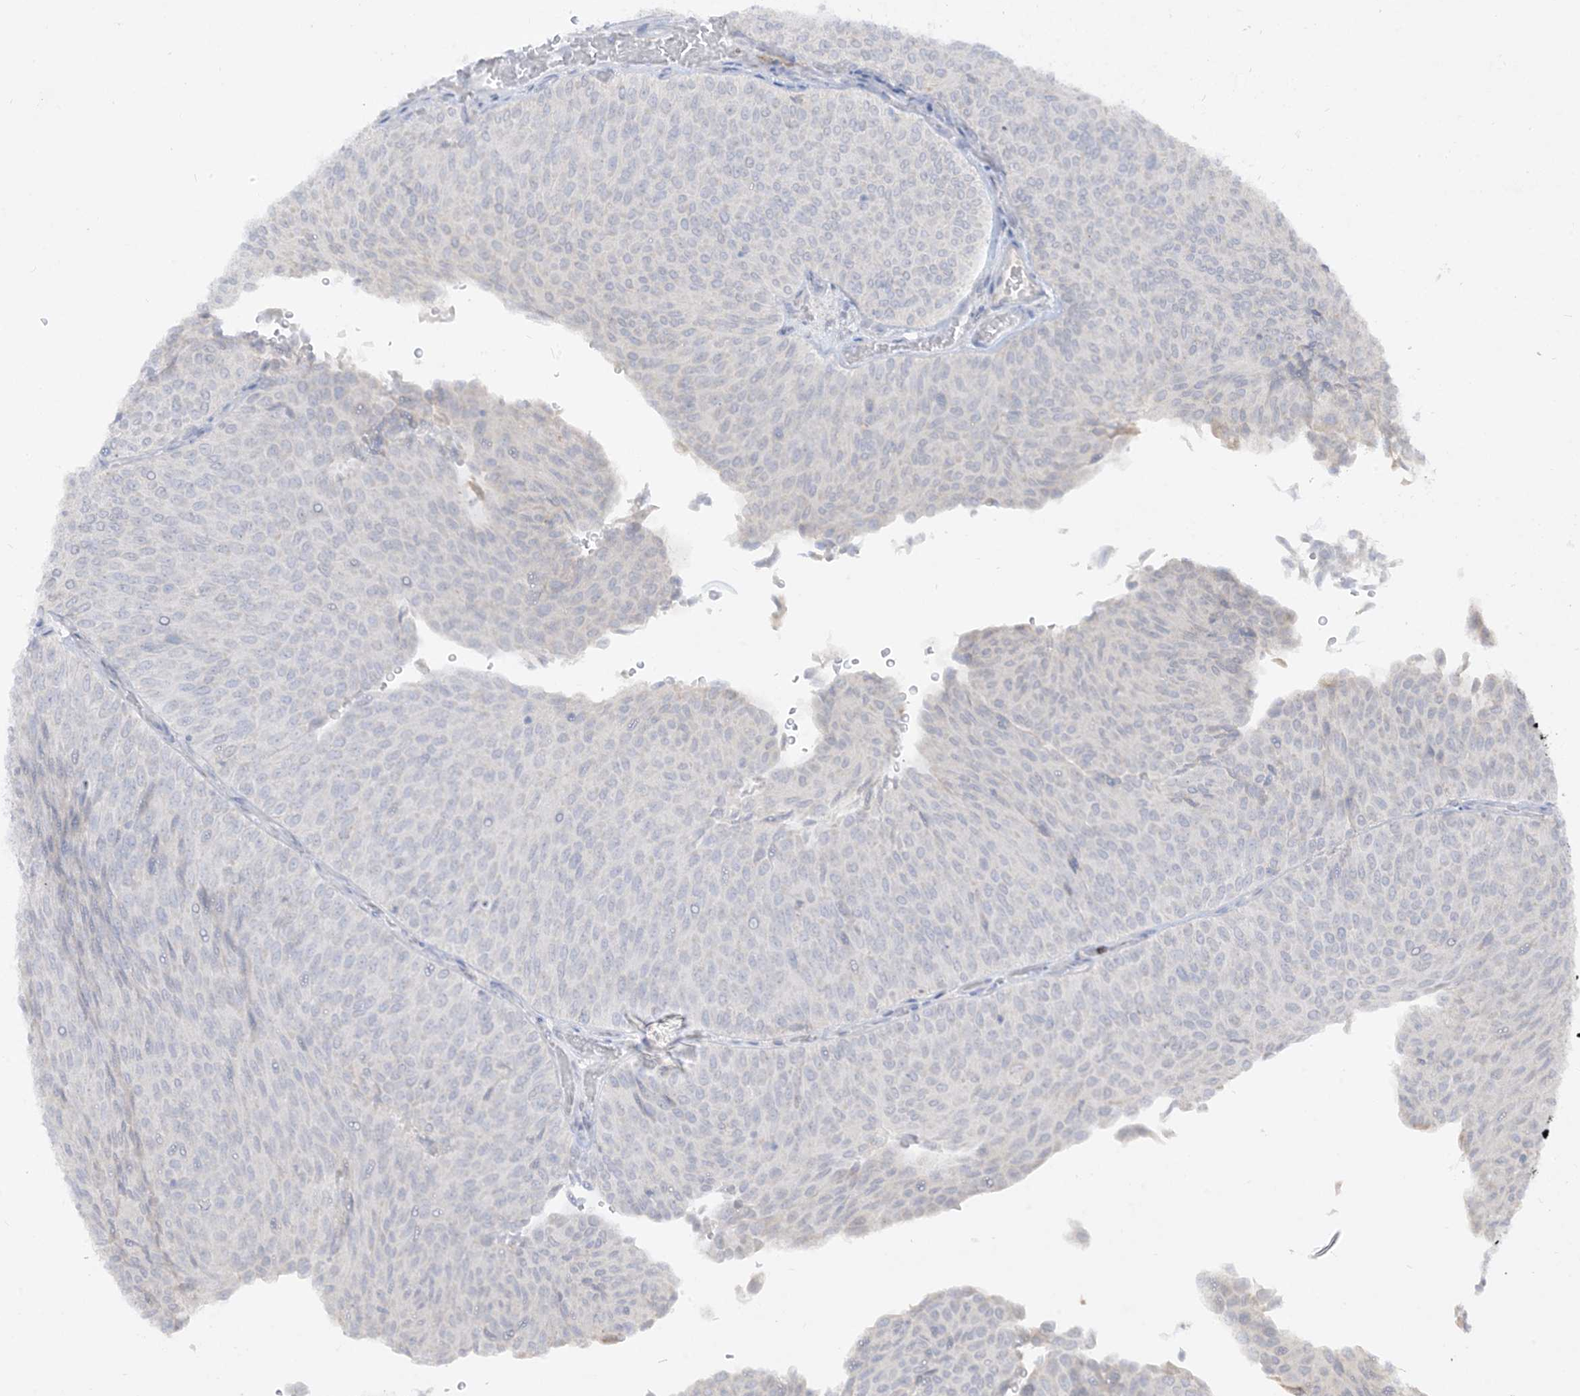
{"staining": {"intensity": "negative", "quantity": "none", "location": "none"}, "tissue": "urothelial cancer", "cell_type": "Tumor cells", "image_type": "cancer", "snomed": [{"axis": "morphology", "description": "Urothelial carcinoma, Low grade"}, {"axis": "topography", "description": "Urinary bladder"}], "caption": "Human low-grade urothelial carcinoma stained for a protein using immunohistochemistry demonstrates no staining in tumor cells.", "gene": "LOXL3", "patient": {"sex": "male", "age": 78}}